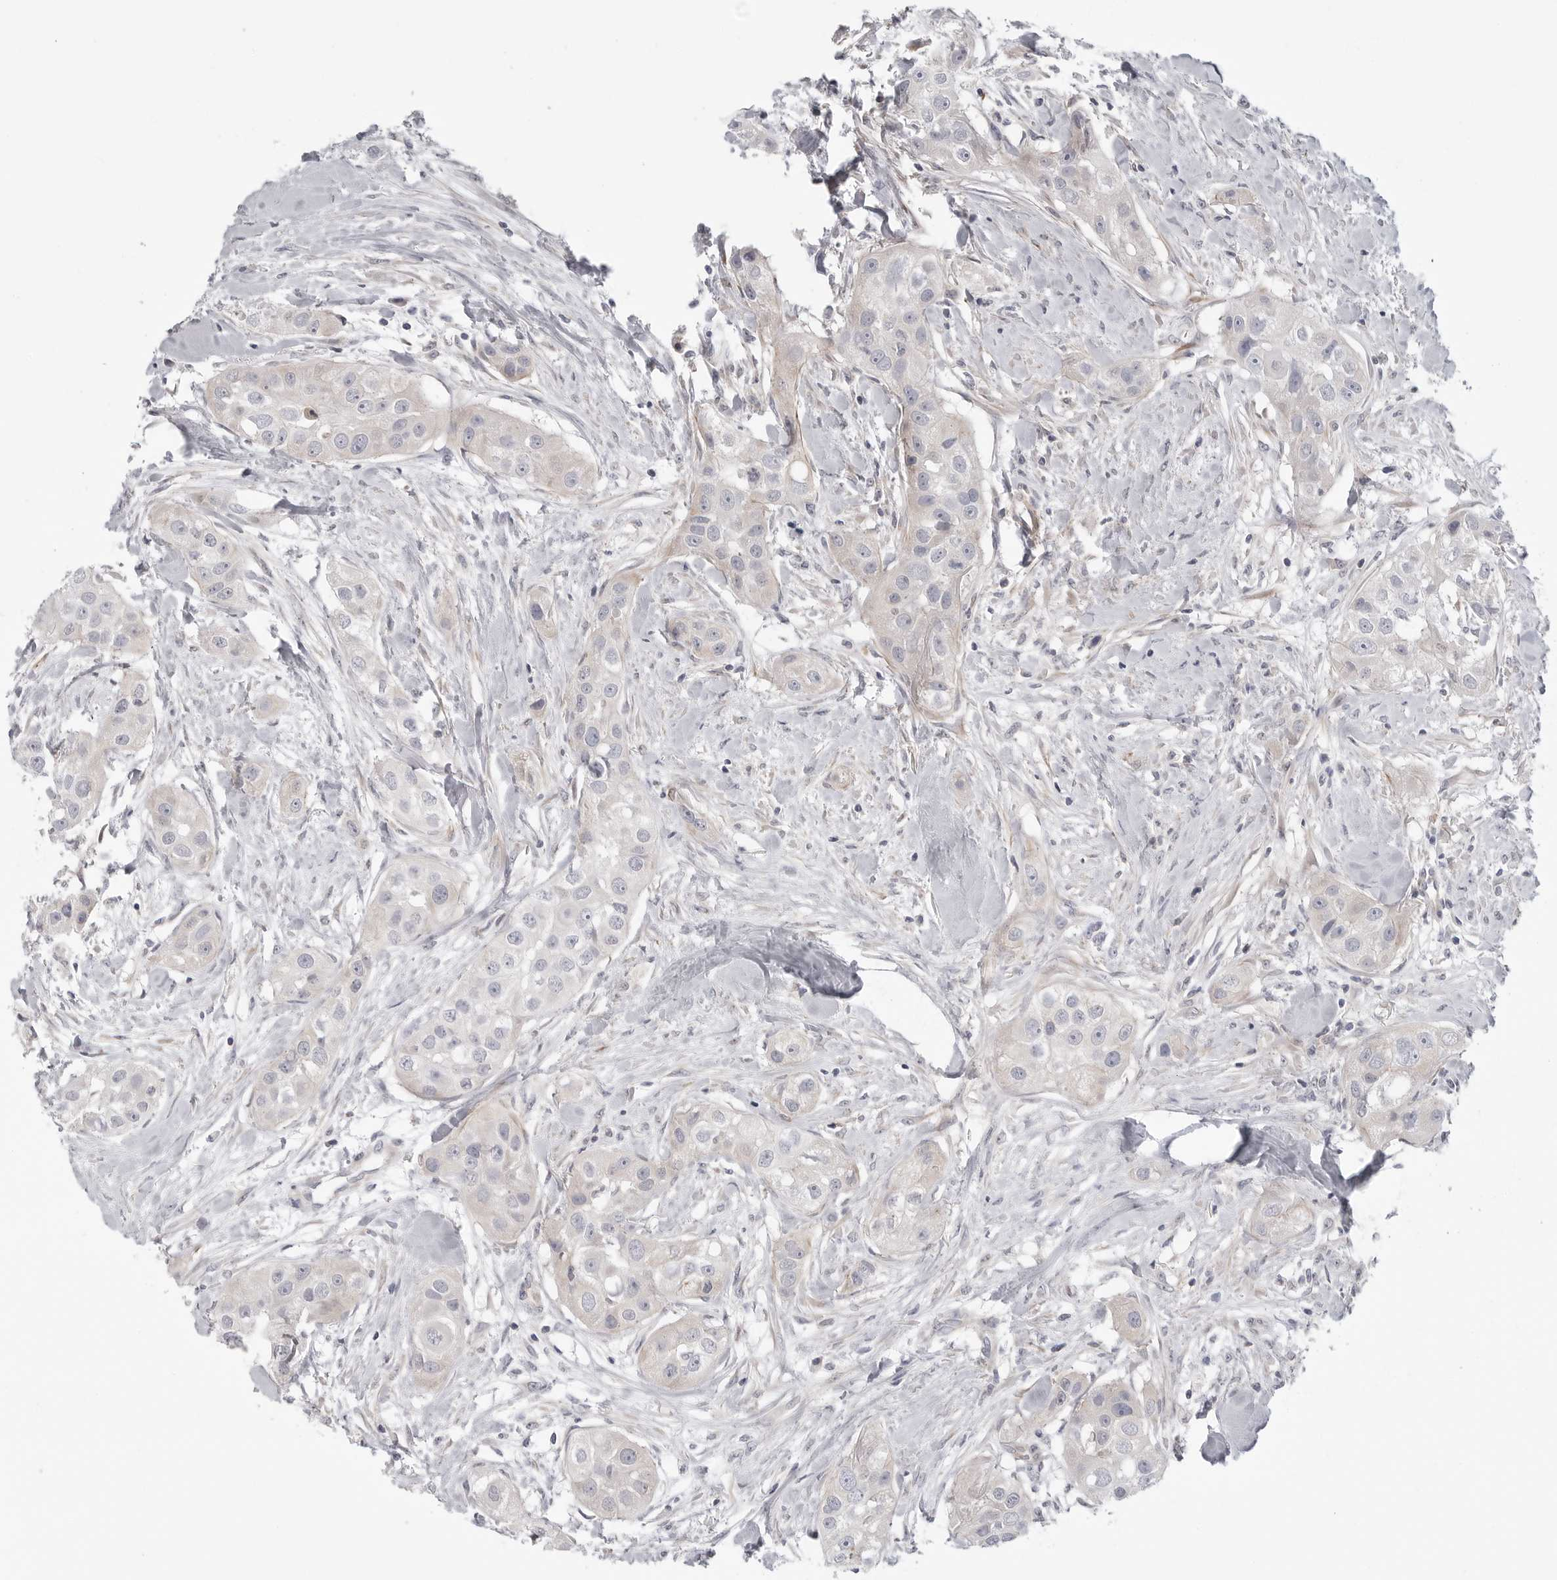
{"staining": {"intensity": "negative", "quantity": "none", "location": "none"}, "tissue": "head and neck cancer", "cell_type": "Tumor cells", "image_type": "cancer", "snomed": [{"axis": "morphology", "description": "Normal tissue, NOS"}, {"axis": "morphology", "description": "Squamous cell carcinoma, NOS"}, {"axis": "topography", "description": "Skeletal muscle"}, {"axis": "topography", "description": "Head-Neck"}], "caption": "Tumor cells are negative for brown protein staining in head and neck cancer (squamous cell carcinoma).", "gene": "SCP2", "patient": {"sex": "male", "age": 51}}